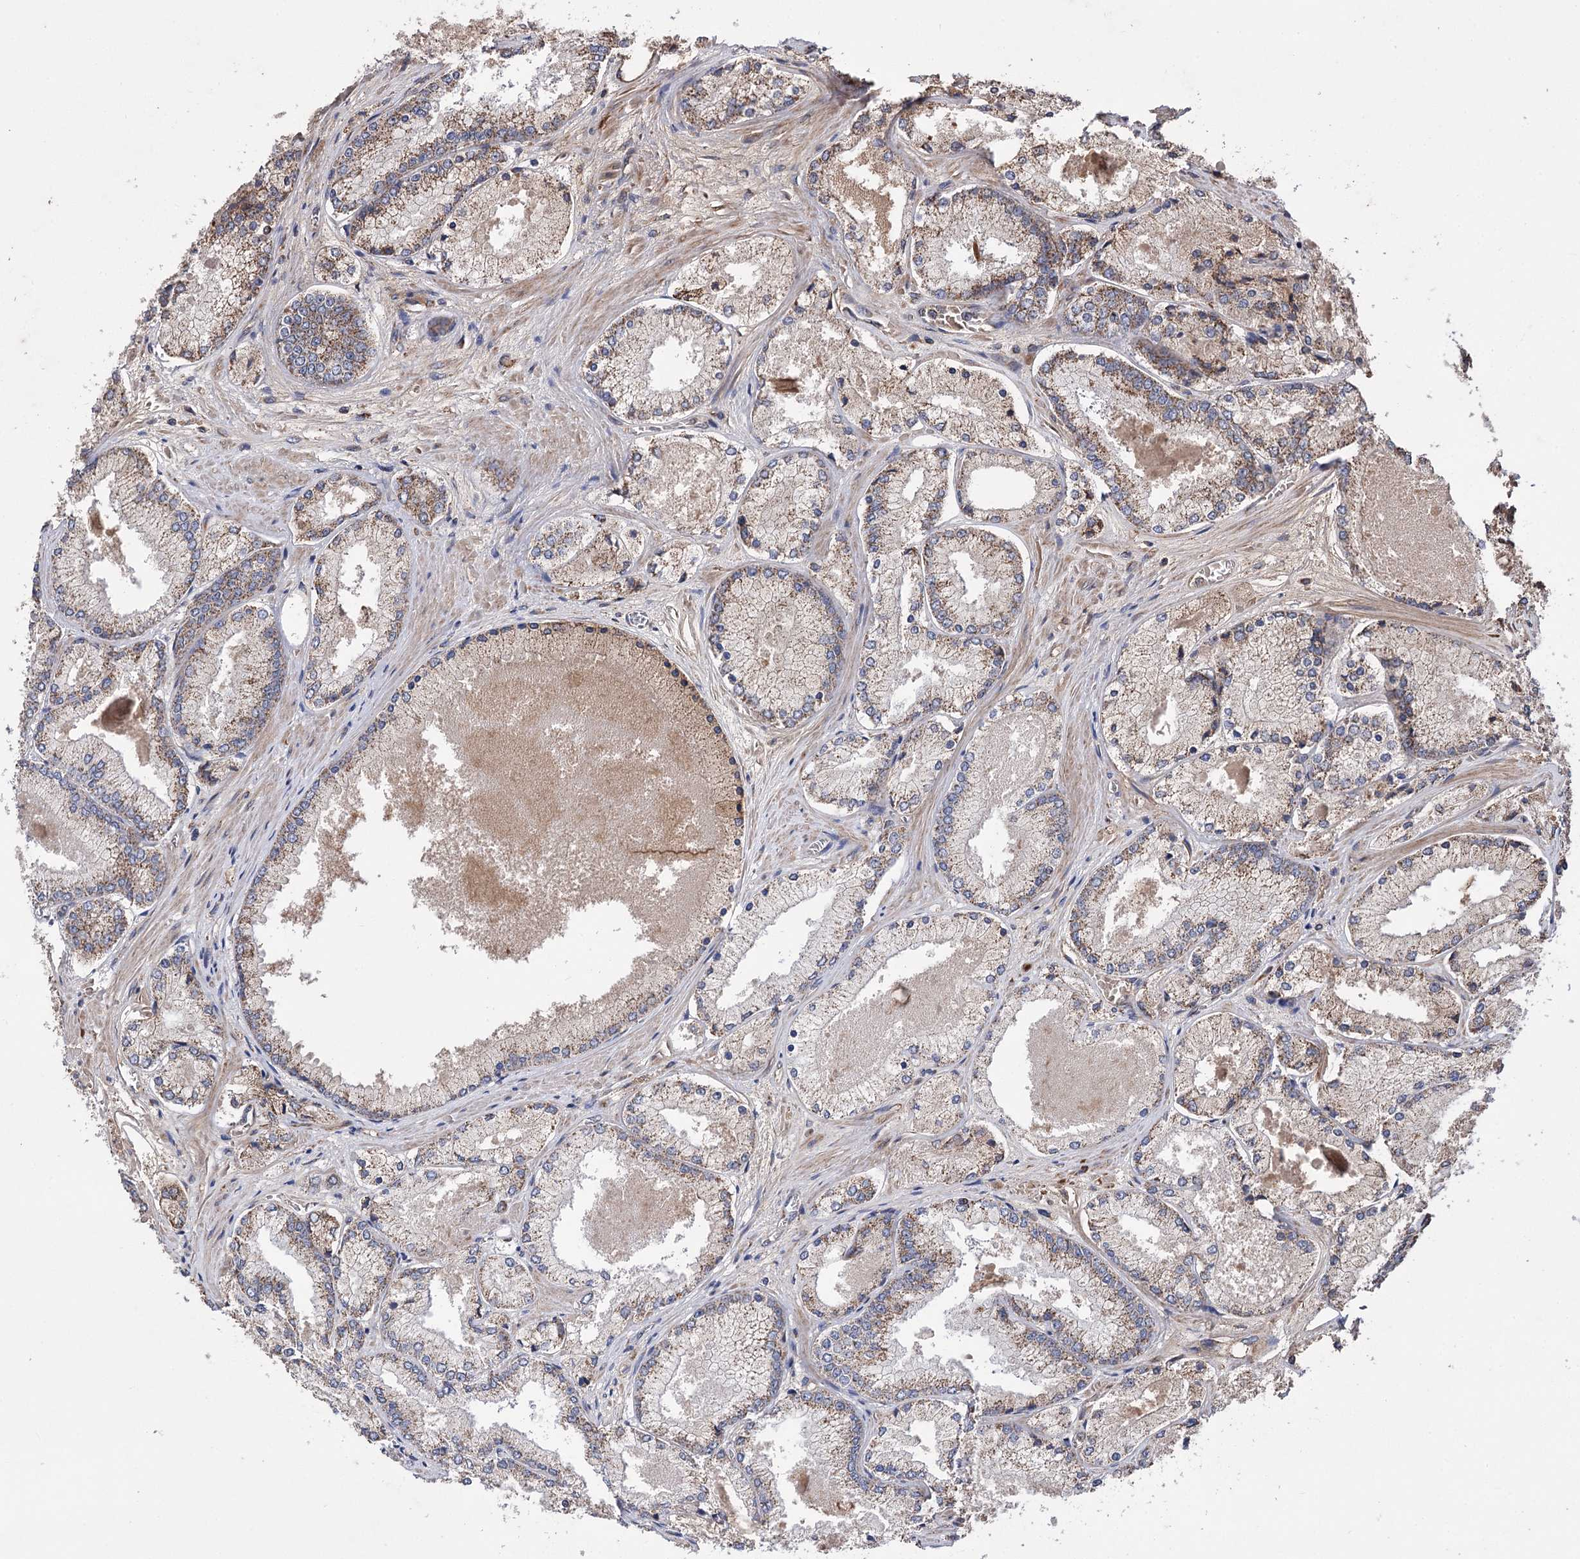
{"staining": {"intensity": "moderate", "quantity": ">75%", "location": "cytoplasmic/membranous"}, "tissue": "prostate cancer", "cell_type": "Tumor cells", "image_type": "cancer", "snomed": [{"axis": "morphology", "description": "Adenocarcinoma, Low grade"}, {"axis": "topography", "description": "Prostate"}], "caption": "High-power microscopy captured an IHC photomicrograph of prostate adenocarcinoma (low-grade), revealing moderate cytoplasmic/membranous expression in approximately >75% of tumor cells. The staining was performed using DAB (3,3'-diaminobenzidine) to visualize the protein expression in brown, while the nuclei were stained in blue with hematoxylin (Magnification: 20x).", "gene": "RASSF3", "patient": {"sex": "male", "age": 74}}